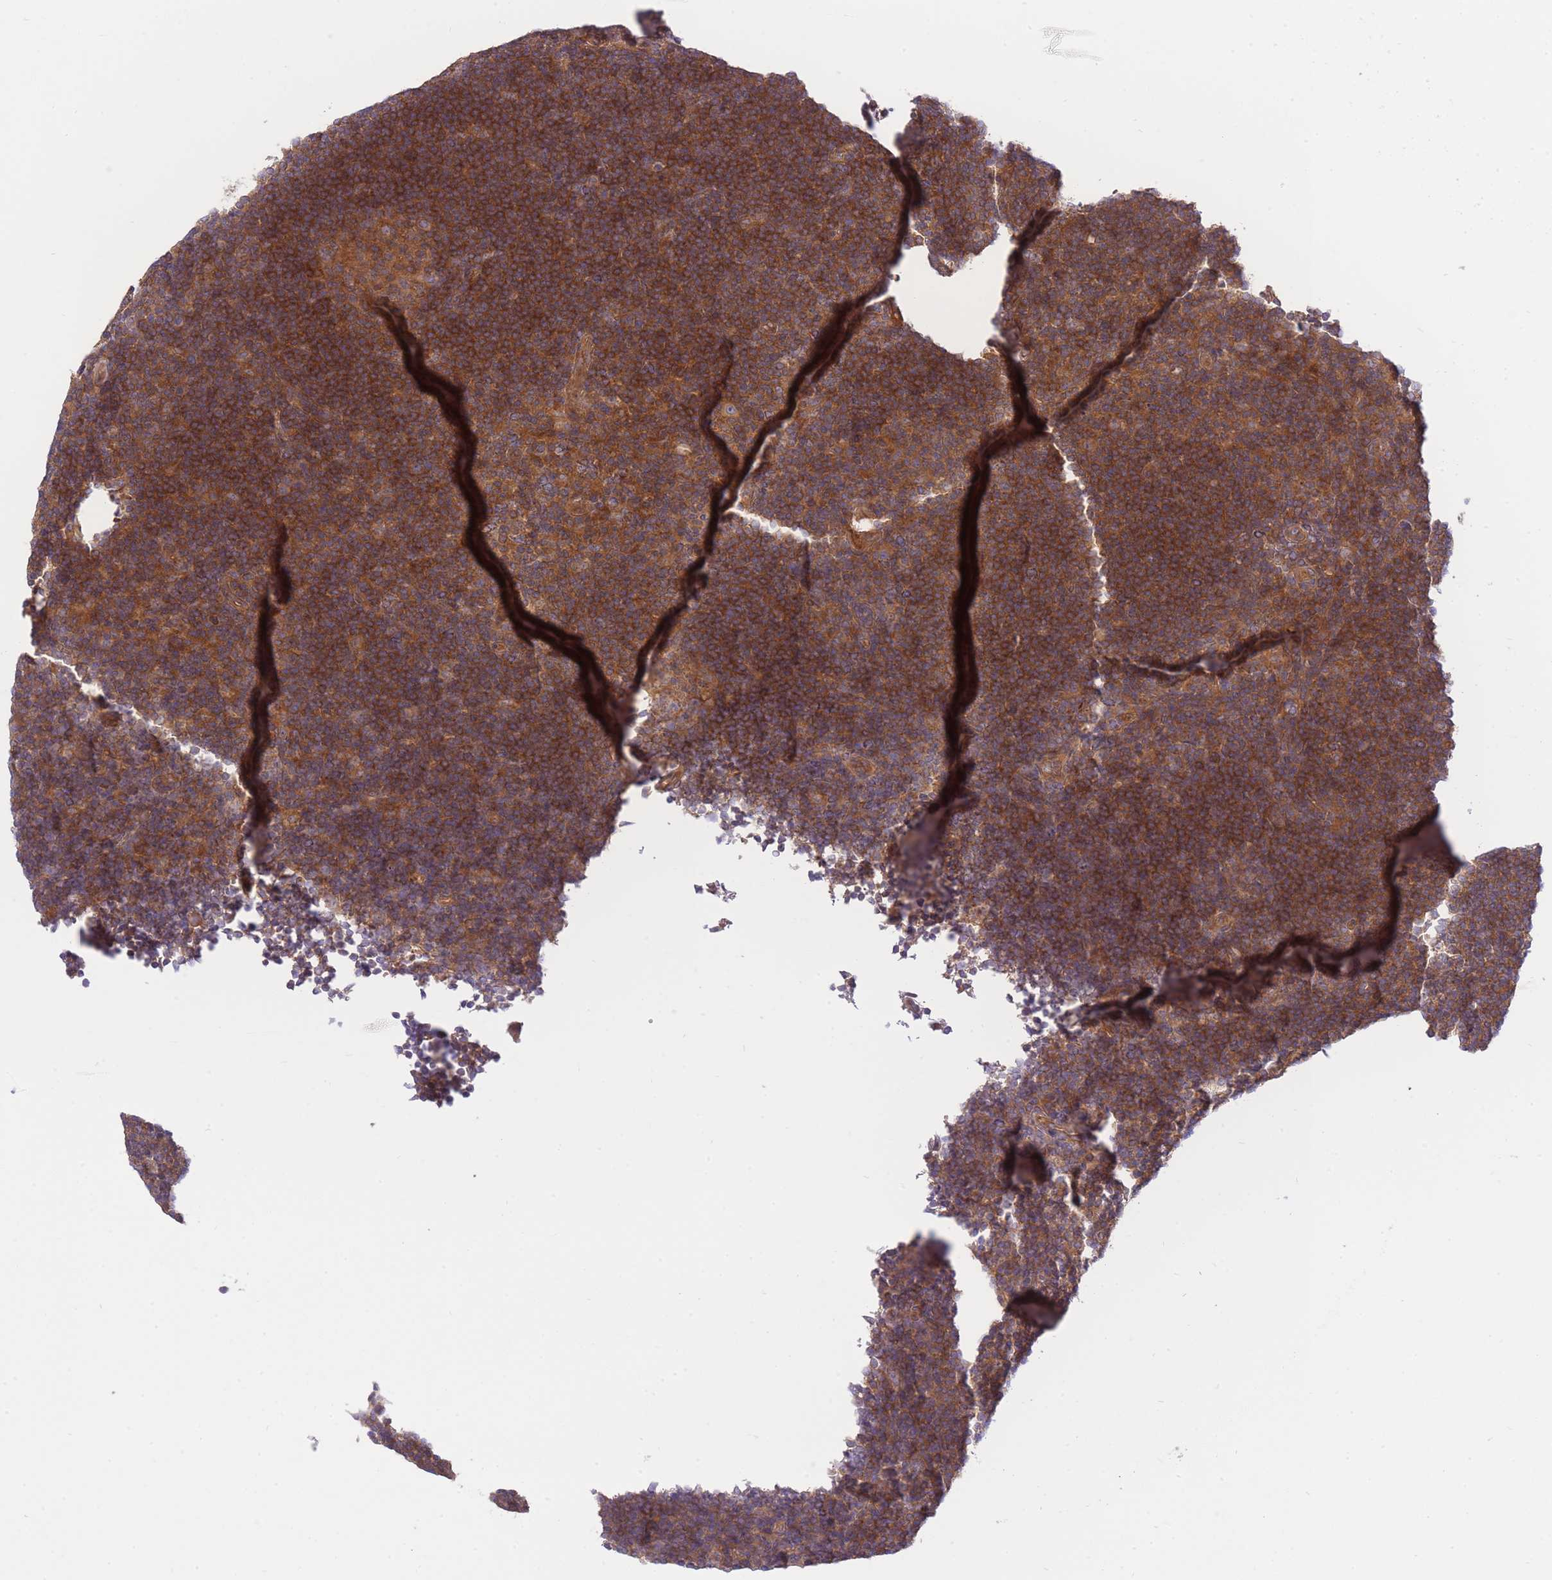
{"staining": {"intensity": "moderate", "quantity": ">75%", "location": "cytoplasmic/membranous"}, "tissue": "lymphoma", "cell_type": "Tumor cells", "image_type": "cancer", "snomed": [{"axis": "morphology", "description": "Hodgkin's disease, NOS"}, {"axis": "topography", "description": "Lymph node"}], "caption": "Lymphoma stained with a protein marker exhibits moderate staining in tumor cells.", "gene": "PREP", "patient": {"sex": "female", "age": 57}}